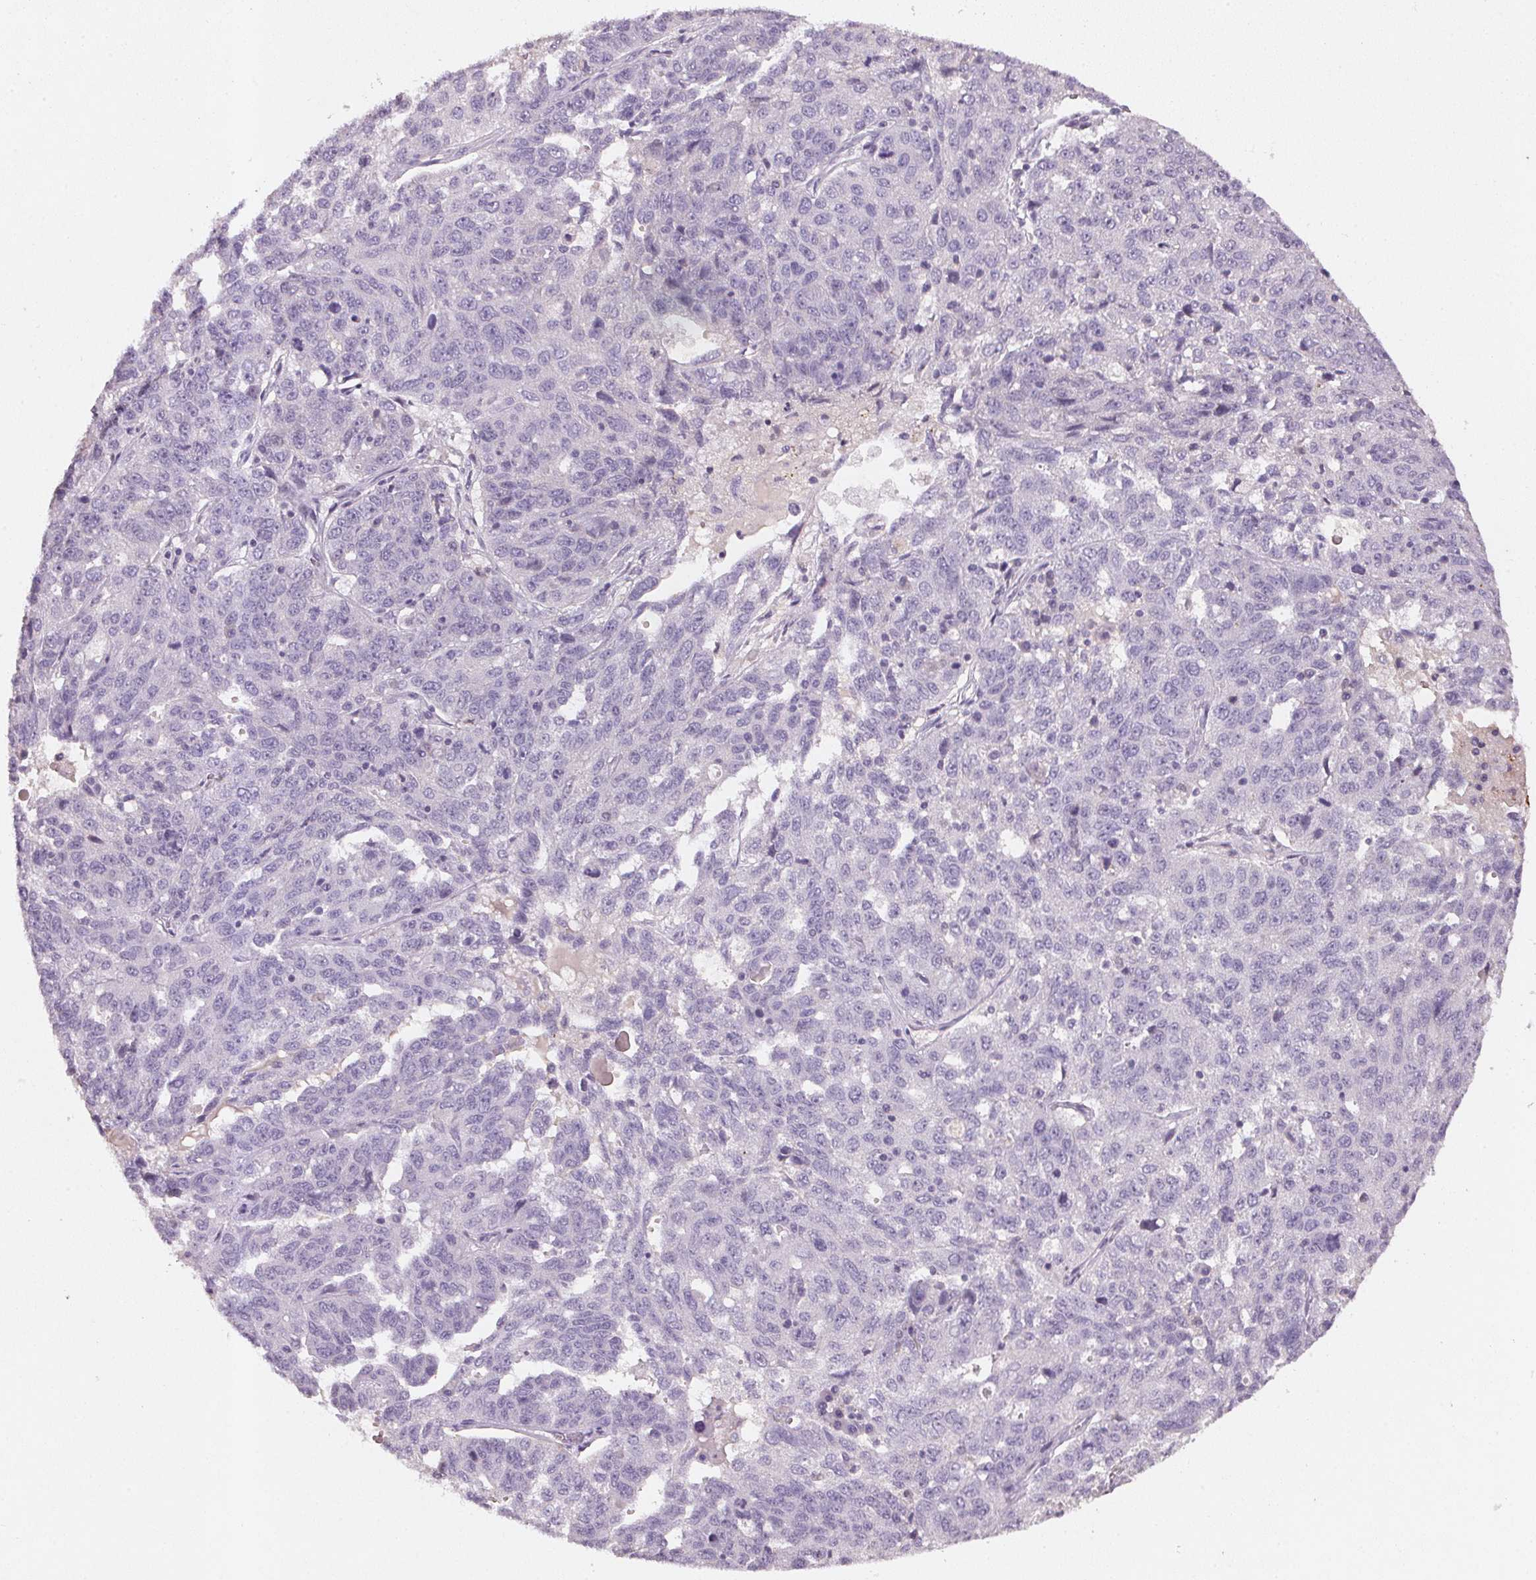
{"staining": {"intensity": "negative", "quantity": "none", "location": "none"}, "tissue": "ovarian cancer", "cell_type": "Tumor cells", "image_type": "cancer", "snomed": [{"axis": "morphology", "description": "Cystadenocarcinoma, serous, NOS"}, {"axis": "topography", "description": "Ovary"}], "caption": "Ovarian serous cystadenocarcinoma stained for a protein using immunohistochemistry exhibits no positivity tumor cells.", "gene": "CXCL5", "patient": {"sex": "female", "age": 71}}